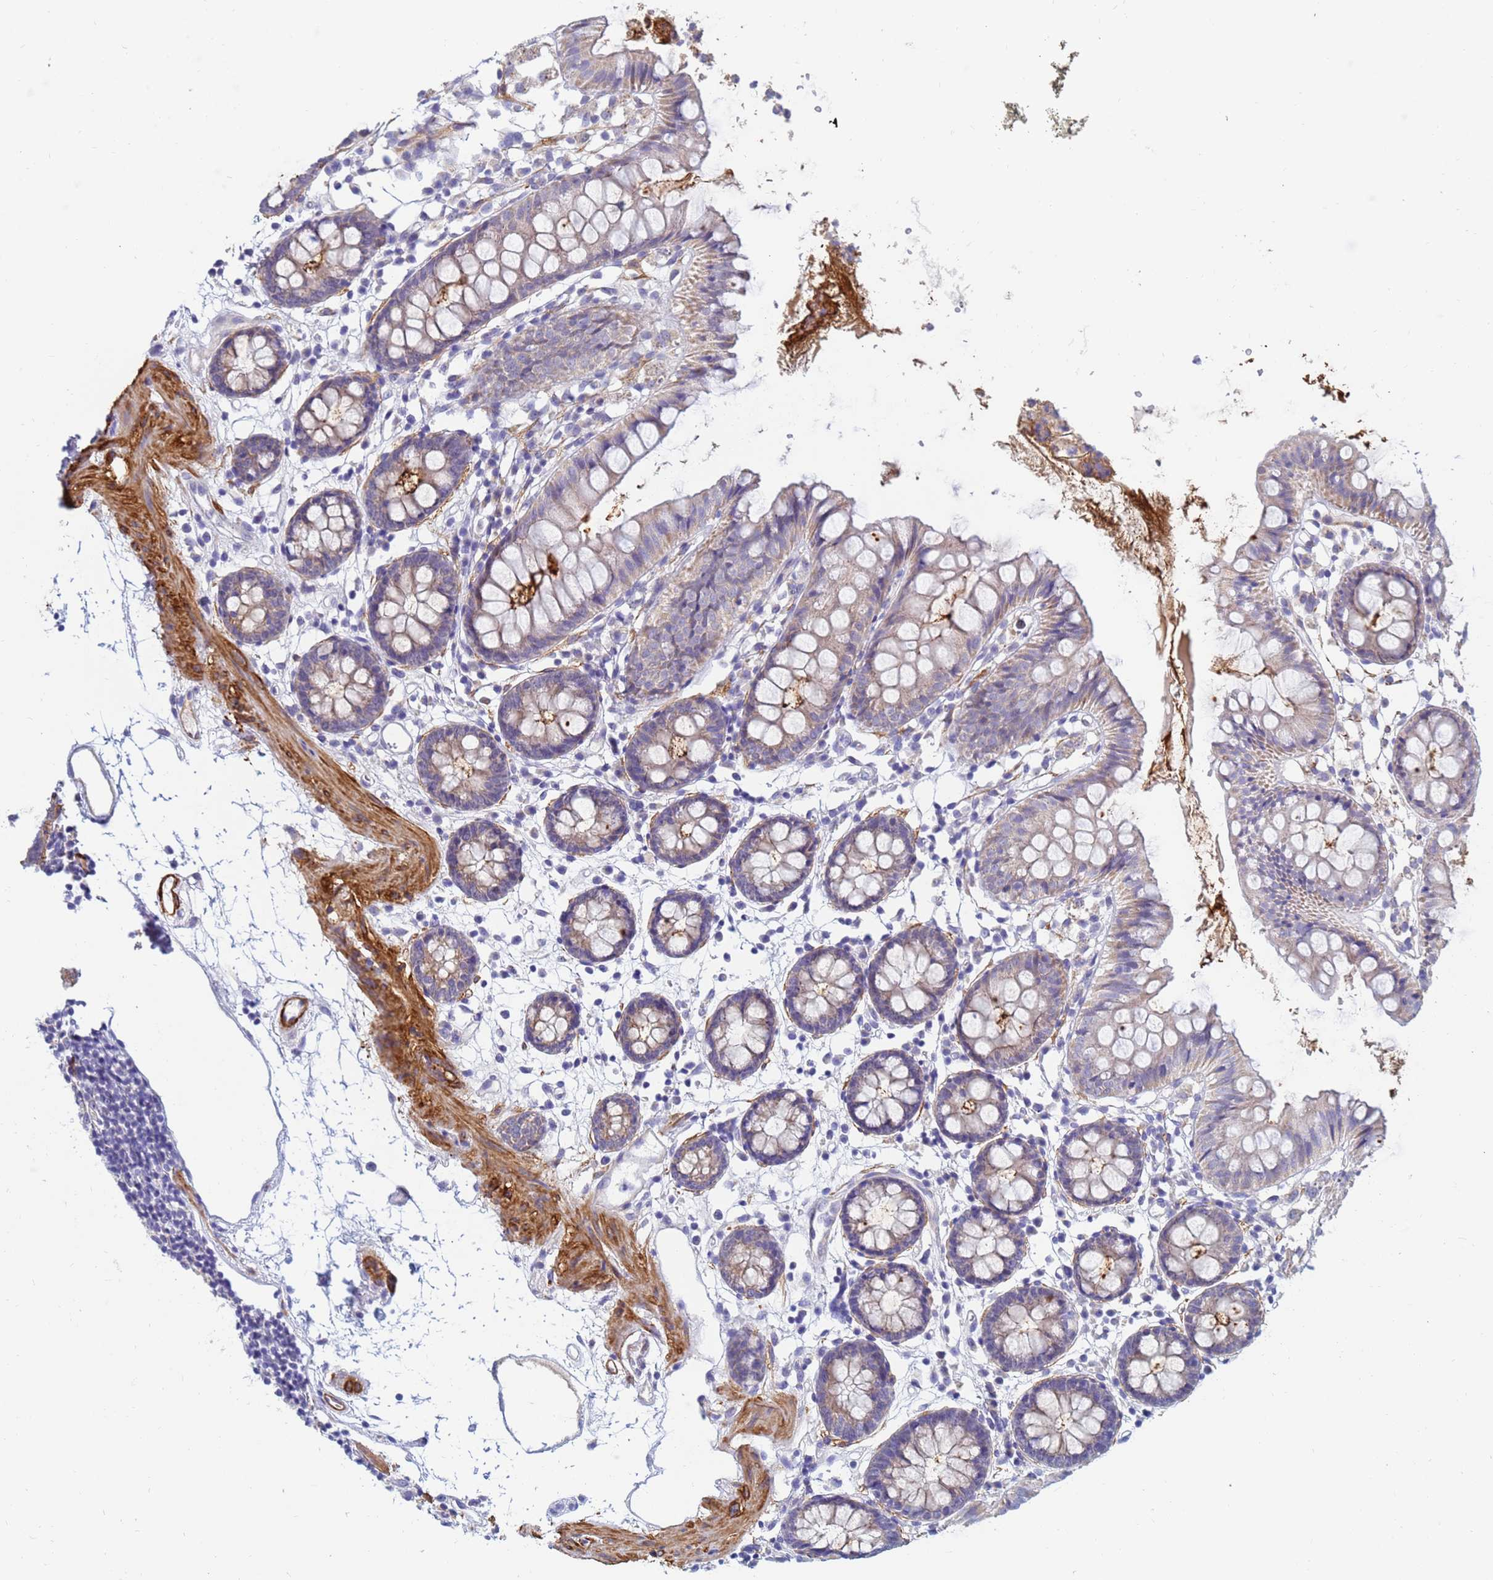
{"staining": {"intensity": "moderate", "quantity": "25%-75%", "location": "cytoplasmic/membranous"}, "tissue": "colon", "cell_type": "Endothelial cells", "image_type": "normal", "snomed": [{"axis": "morphology", "description": "Normal tissue, NOS"}, {"axis": "topography", "description": "Colon"}], "caption": "Endothelial cells reveal medium levels of moderate cytoplasmic/membranous expression in about 25%-75% of cells in normal colon. (Stains: DAB (3,3'-diaminobenzidine) in brown, nuclei in blue, Microscopy: brightfield microscopy at high magnification).", "gene": "SDR39U1", "patient": {"sex": "female", "age": 84}}